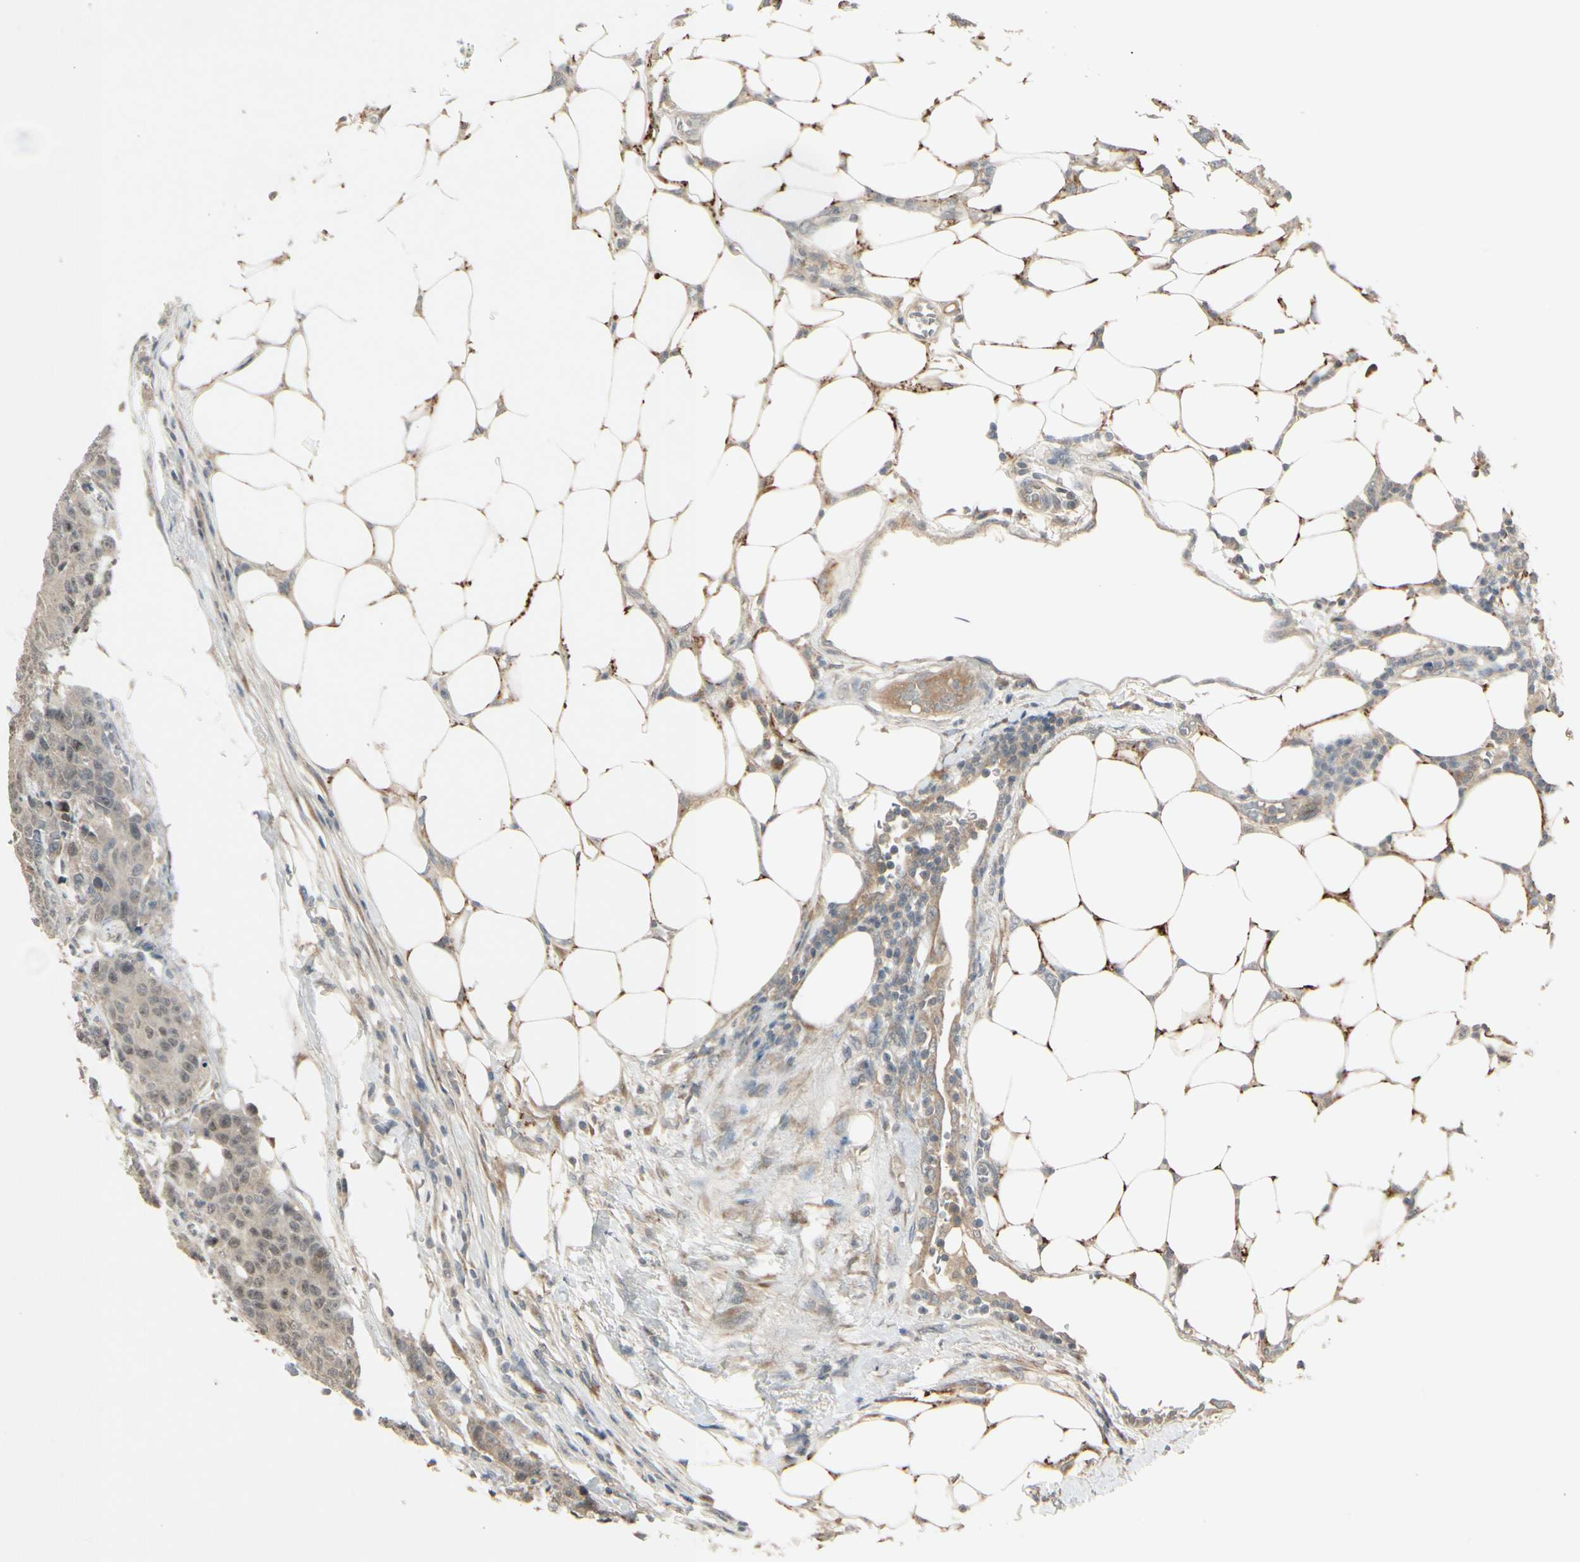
{"staining": {"intensity": "moderate", "quantity": "25%-75%", "location": "cytoplasmic/membranous"}, "tissue": "colorectal cancer", "cell_type": "Tumor cells", "image_type": "cancer", "snomed": [{"axis": "morphology", "description": "Adenocarcinoma, NOS"}, {"axis": "topography", "description": "Colon"}], "caption": "Human colorectal cancer stained with a brown dye reveals moderate cytoplasmic/membranous positive expression in about 25%-75% of tumor cells.", "gene": "FHDC1", "patient": {"sex": "female", "age": 86}}